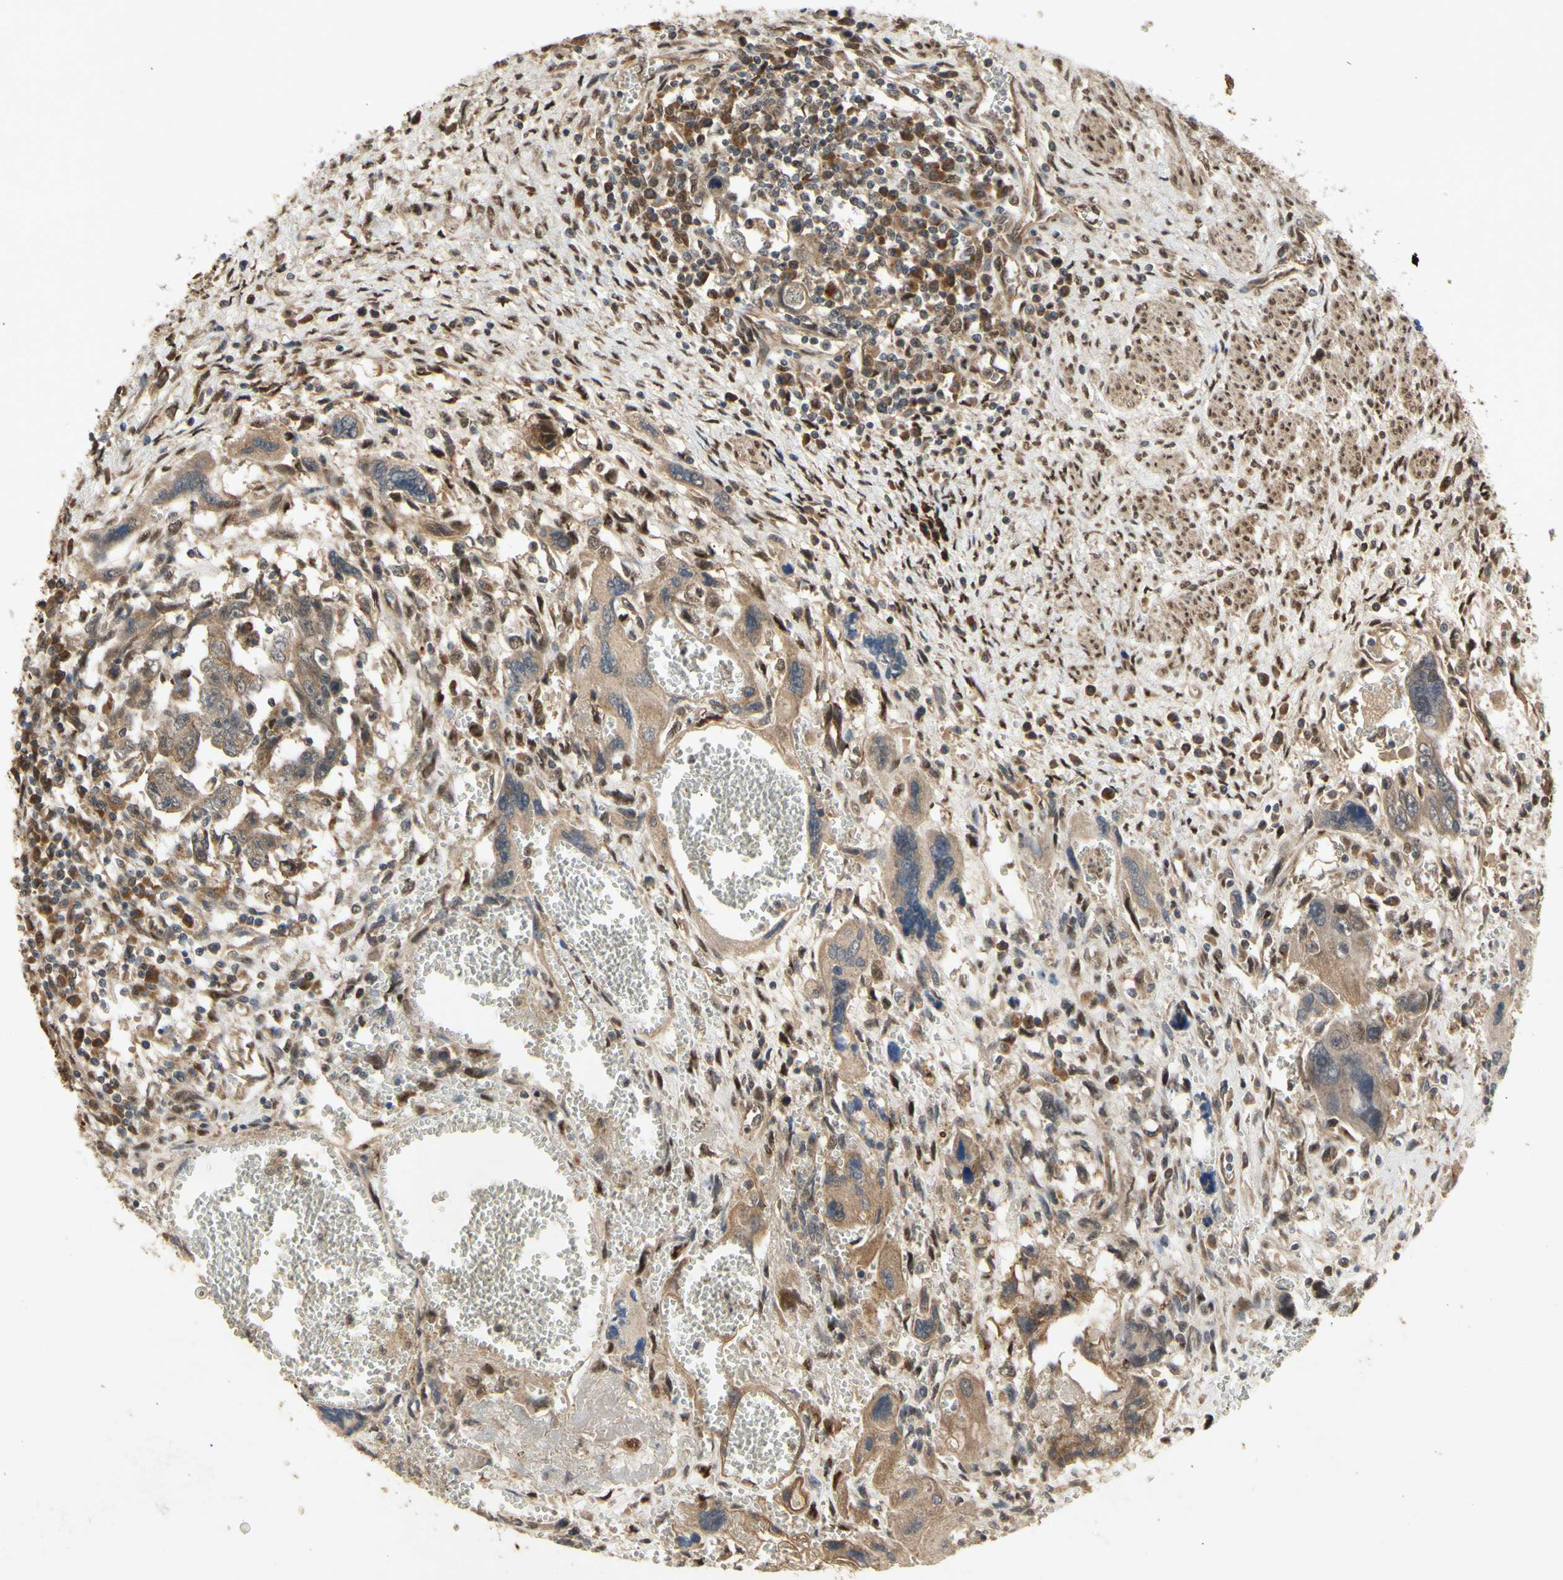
{"staining": {"intensity": "moderate", "quantity": ">75%", "location": "cytoplasmic/membranous"}, "tissue": "testis cancer", "cell_type": "Tumor cells", "image_type": "cancer", "snomed": [{"axis": "morphology", "description": "Carcinoma, Embryonal, NOS"}, {"axis": "topography", "description": "Testis"}], "caption": "IHC histopathology image of neoplastic tissue: human embryonal carcinoma (testis) stained using immunohistochemistry (IHC) exhibits medium levels of moderate protein expression localized specifically in the cytoplasmic/membranous of tumor cells, appearing as a cytoplasmic/membranous brown color.", "gene": "PKN1", "patient": {"sex": "male", "age": 28}}